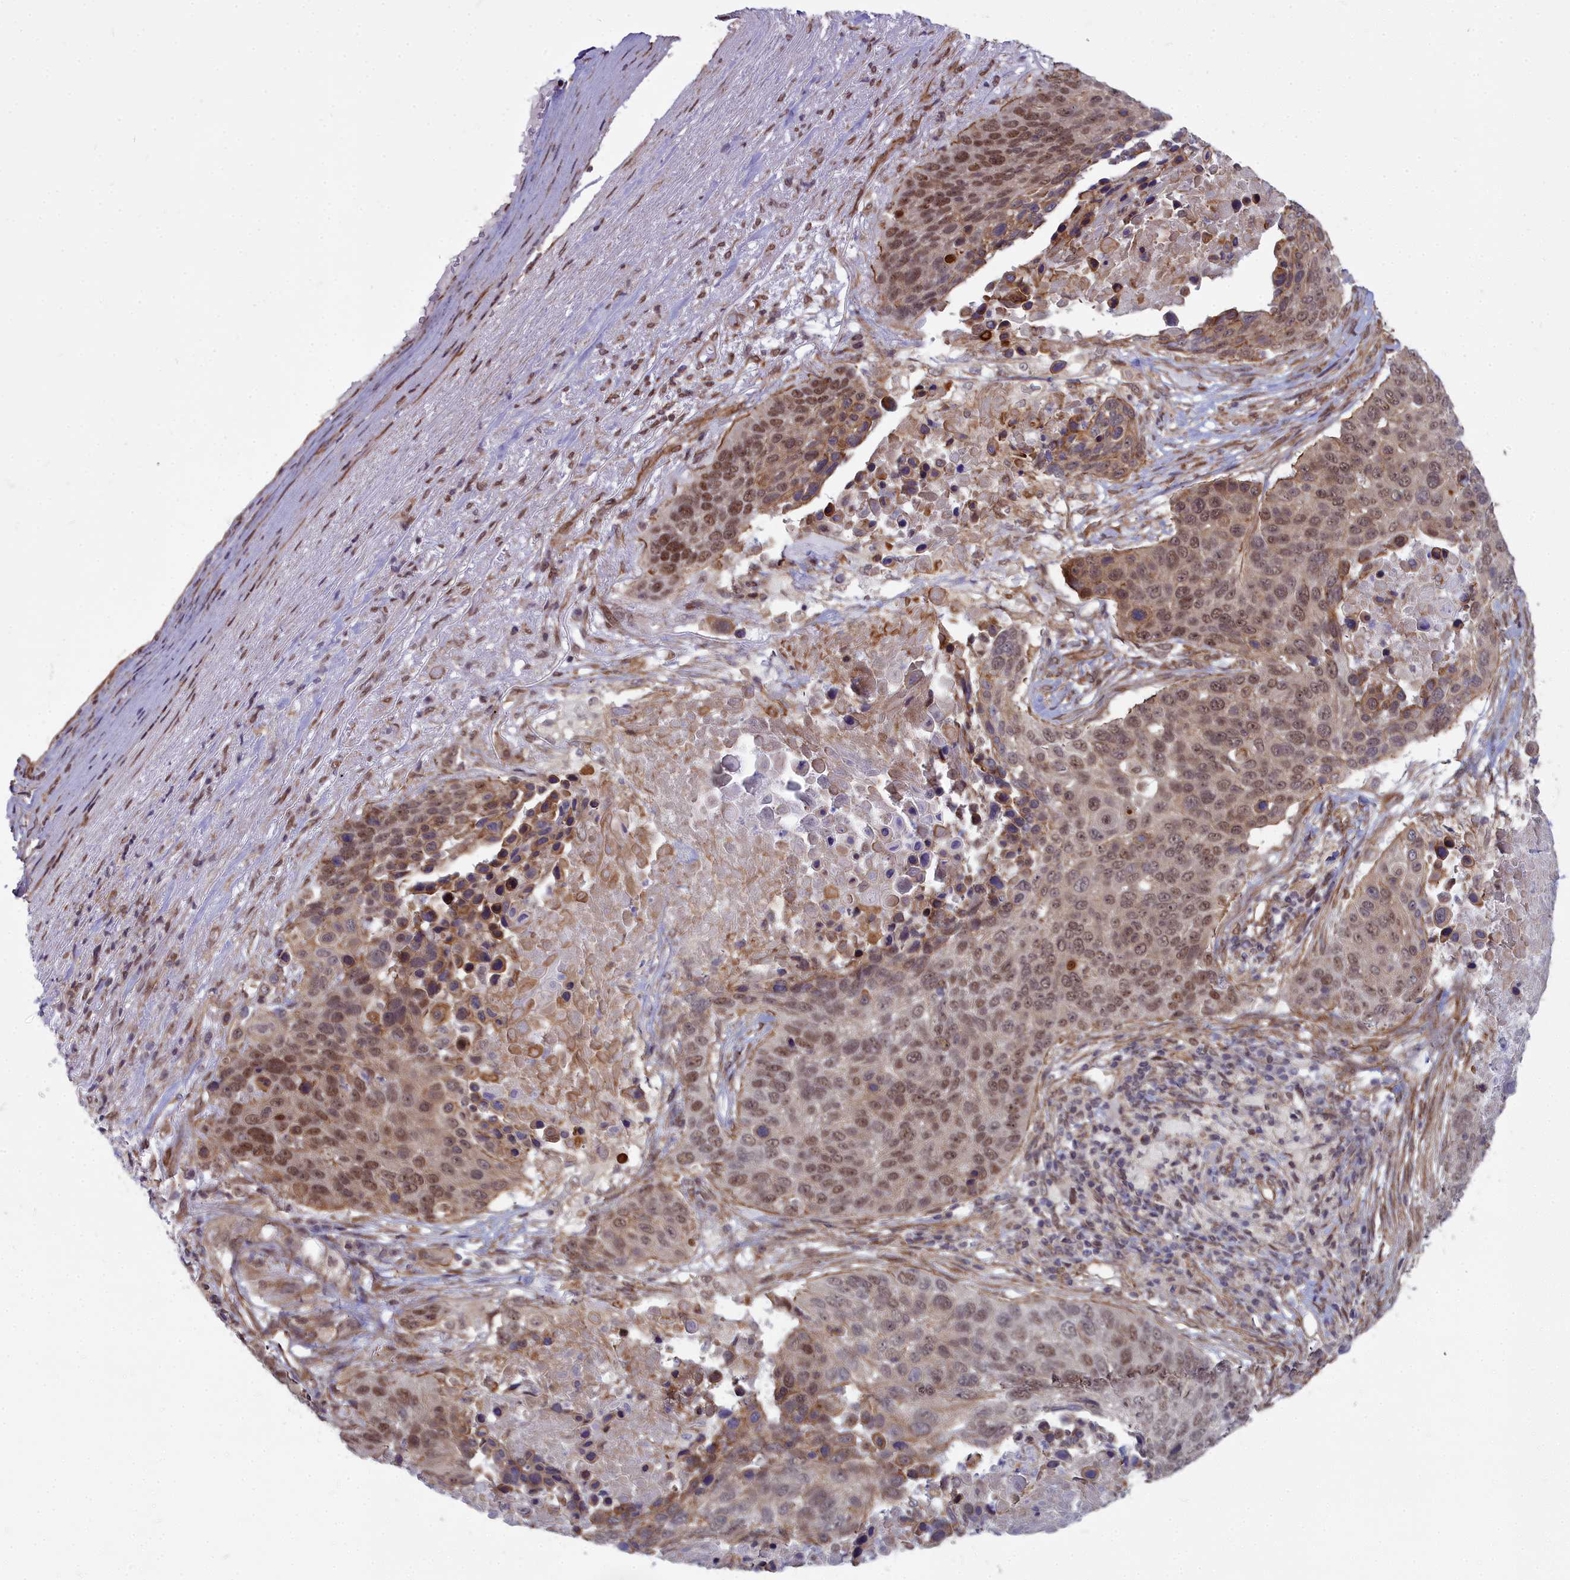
{"staining": {"intensity": "moderate", "quantity": ">75%", "location": "nuclear"}, "tissue": "lung cancer", "cell_type": "Tumor cells", "image_type": "cancer", "snomed": [{"axis": "morphology", "description": "Normal tissue, NOS"}, {"axis": "morphology", "description": "Squamous cell carcinoma, NOS"}, {"axis": "topography", "description": "Lymph node"}, {"axis": "topography", "description": "Lung"}], "caption": "The photomicrograph demonstrates immunohistochemical staining of lung cancer (squamous cell carcinoma). There is moderate nuclear expression is appreciated in approximately >75% of tumor cells.", "gene": "YJU2", "patient": {"sex": "male", "age": 66}}